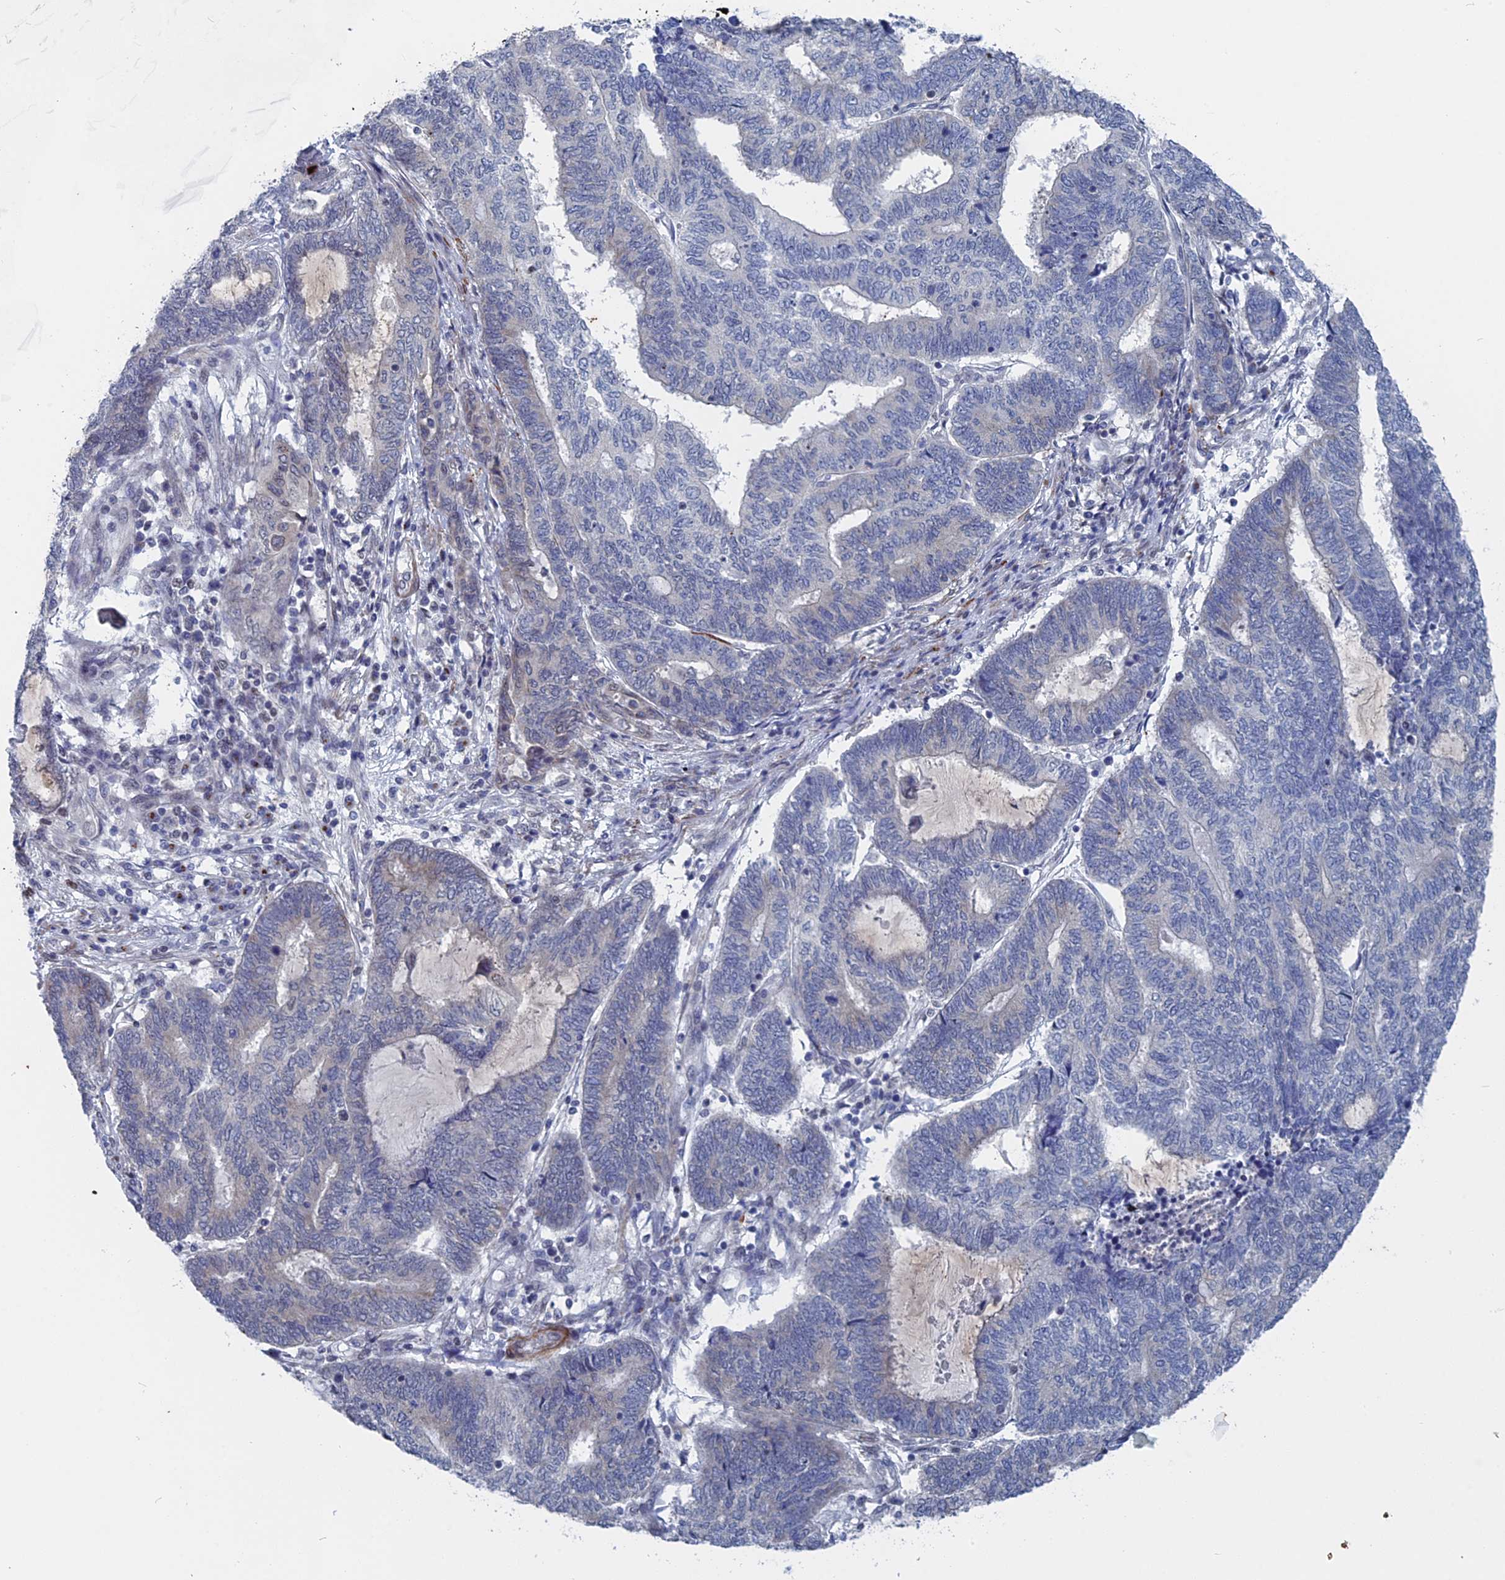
{"staining": {"intensity": "negative", "quantity": "none", "location": "none"}, "tissue": "endometrial cancer", "cell_type": "Tumor cells", "image_type": "cancer", "snomed": [{"axis": "morphology", "description": "Adenocarcinoma, NOS"}, {"axis": "topography", "description": "Uterus"}, {"axis": "topography", "description": "Endometrium"}], "caption": "An IHC image of endometrial adenocarcinoma is shown. There is no staining in tumor cells of endometrial adenocarcinoma.", "gene": "MTRF1", "patient": {"sex": "female", "age": 70}}